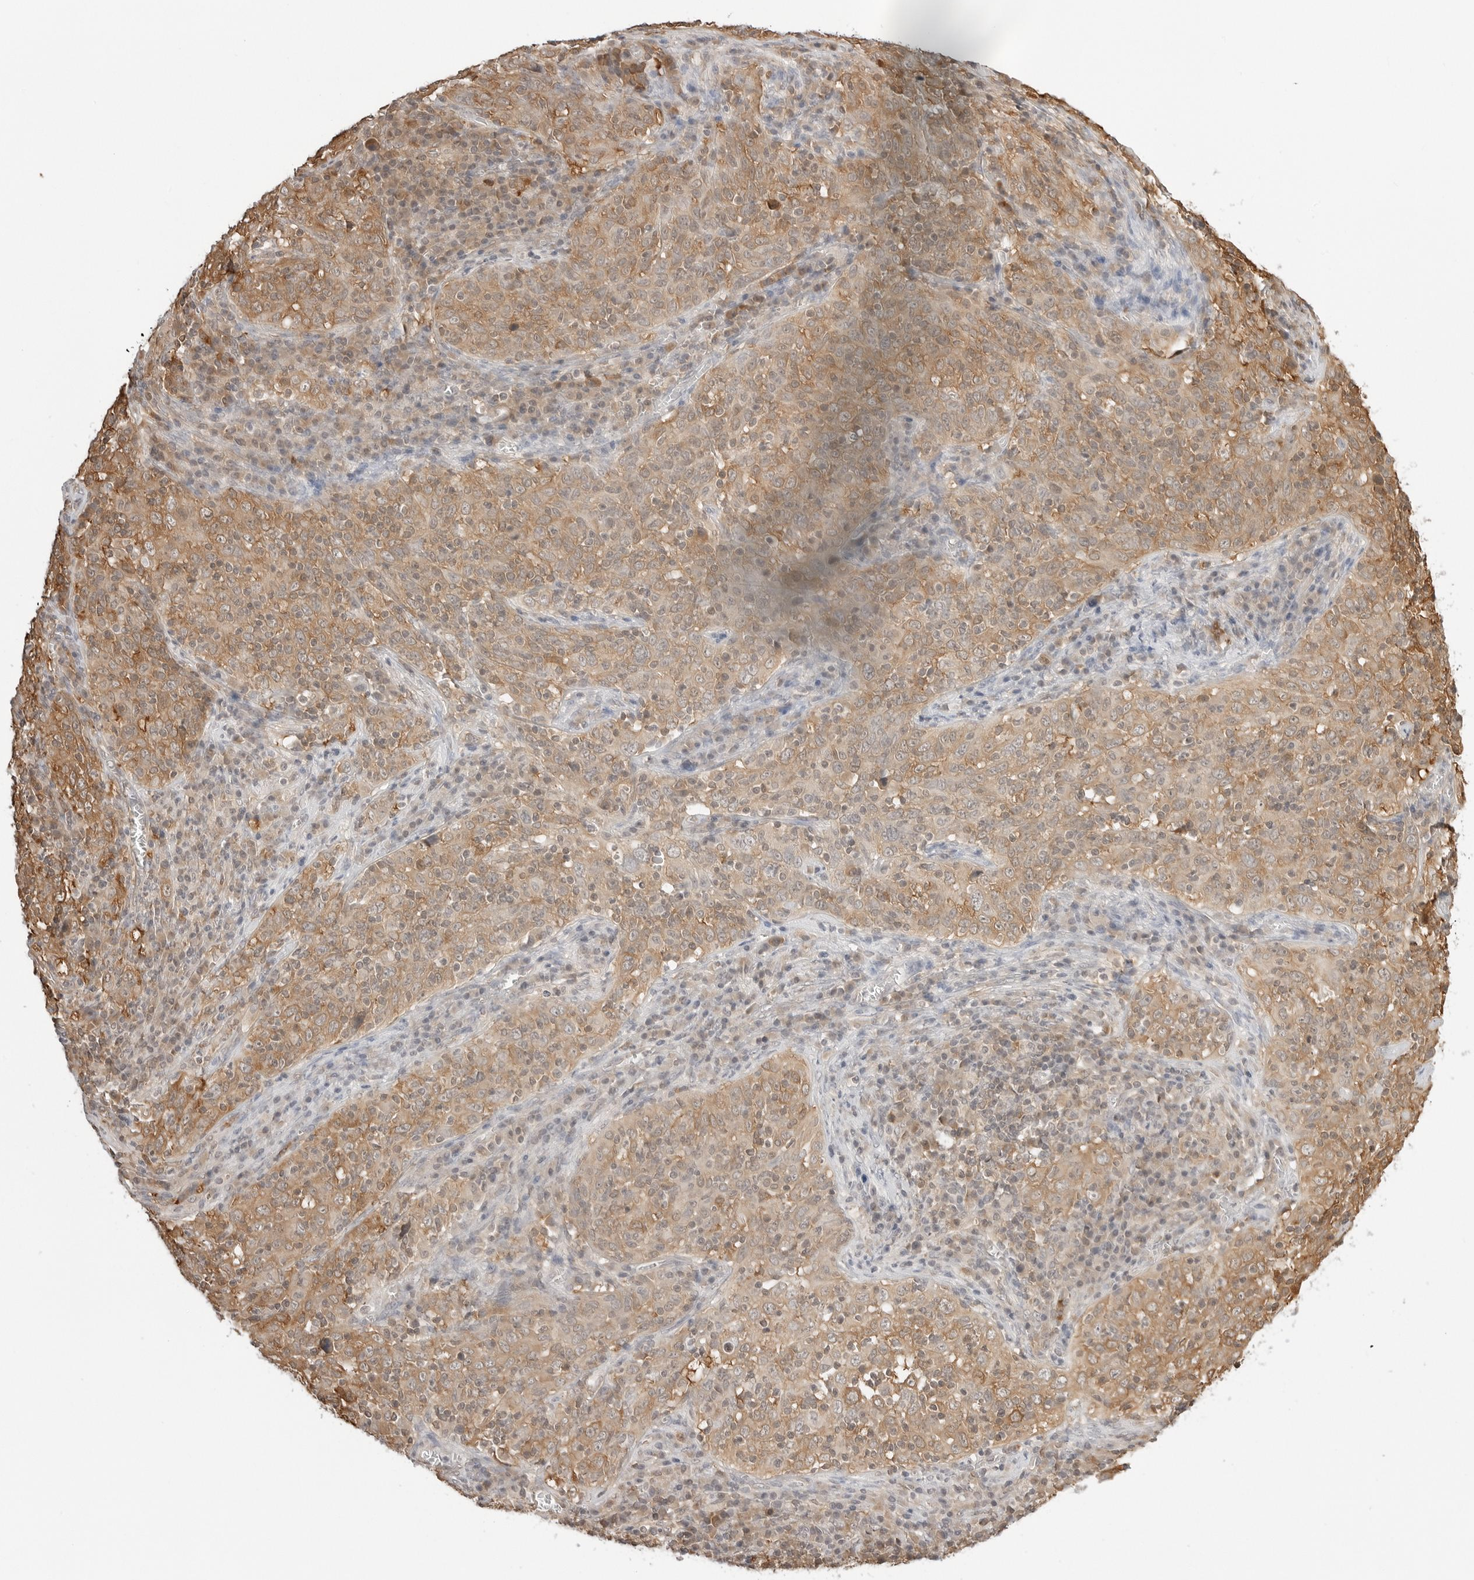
{"staining": {"intensity": "weak", "quantity": ">75%", "location": "cytoplasmic/membranous"}, "tissue": "cervical cancer", "cell_type": "Tumor cells", "image_type": "cancer", "snomed": [{"axis": "morphology", "description": "Squamous cell carcinoma, NOS"}, {"axis": "topography", "description": "Cervix"}], "caption": "Approximately >75% of tumor cells in human cervical cancer (squamous cell carcinoma) display weak cytoplasmic/membranous protein positivity as visualized by brown immunohistochemical staining.", "gene": "NUDC", "patient": {"sex": "female", "age": 46}}